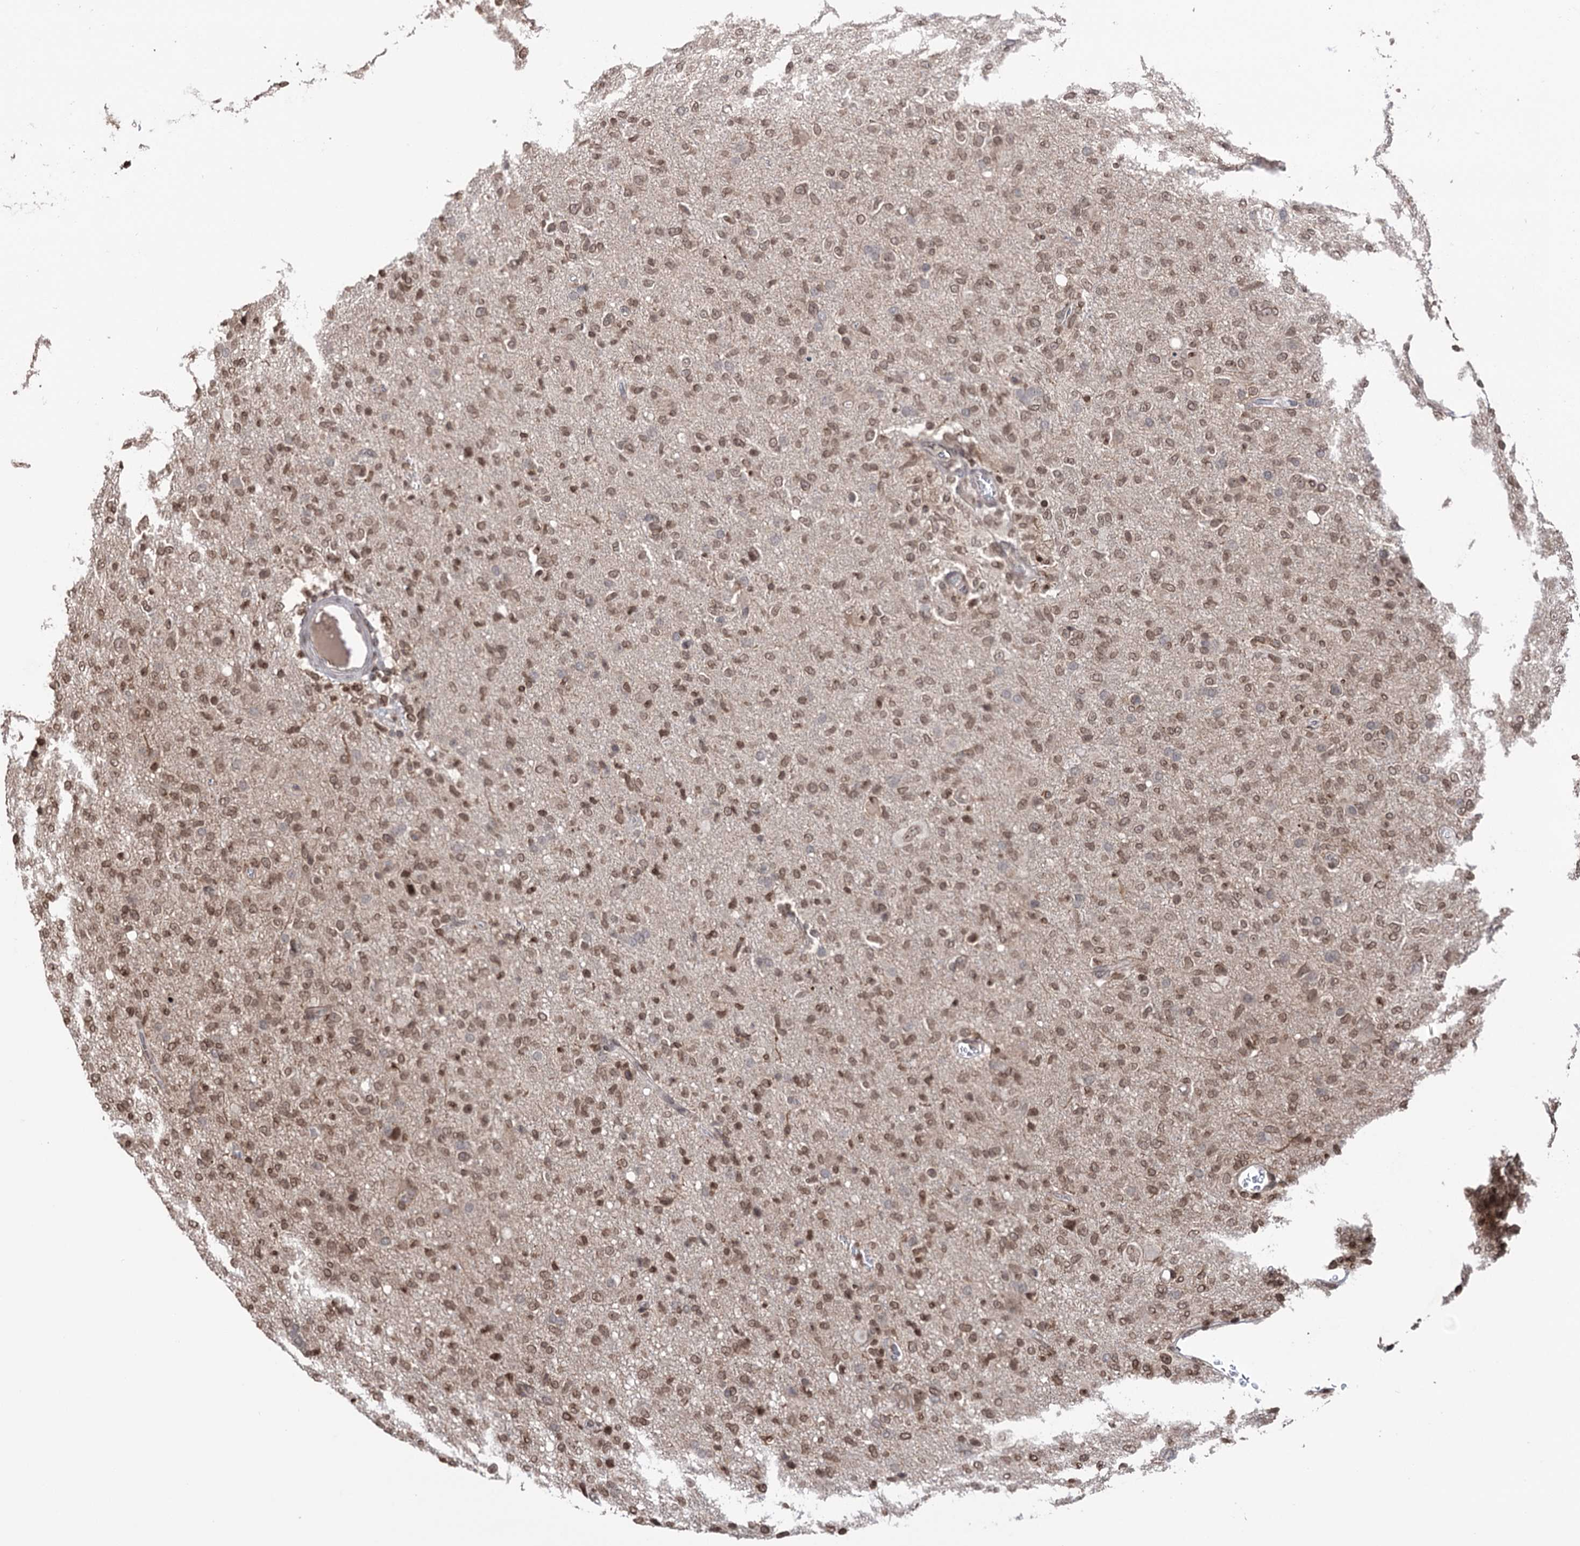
{"staining": {"intensity": "moderate", "quantity": ">75%", "location": "nuclear"}, "tissue": "glioma", "cell_type": "Tumor cells", "image_type": "cancer", "snomed": [{"axis": "morphology", "description": "Glioma, malignant, High grade"}, {"axis": "topography", "description": "Brain"}], "caption": "Protein expression analysis of glioma reveals moderate nuclear expression in about >75% of tumor cells. (brown staining indicates protein expression, while blue staining denotes nuclei).", "gene": "CCDC77", "patient": {"sex": "female", "age": 57}}